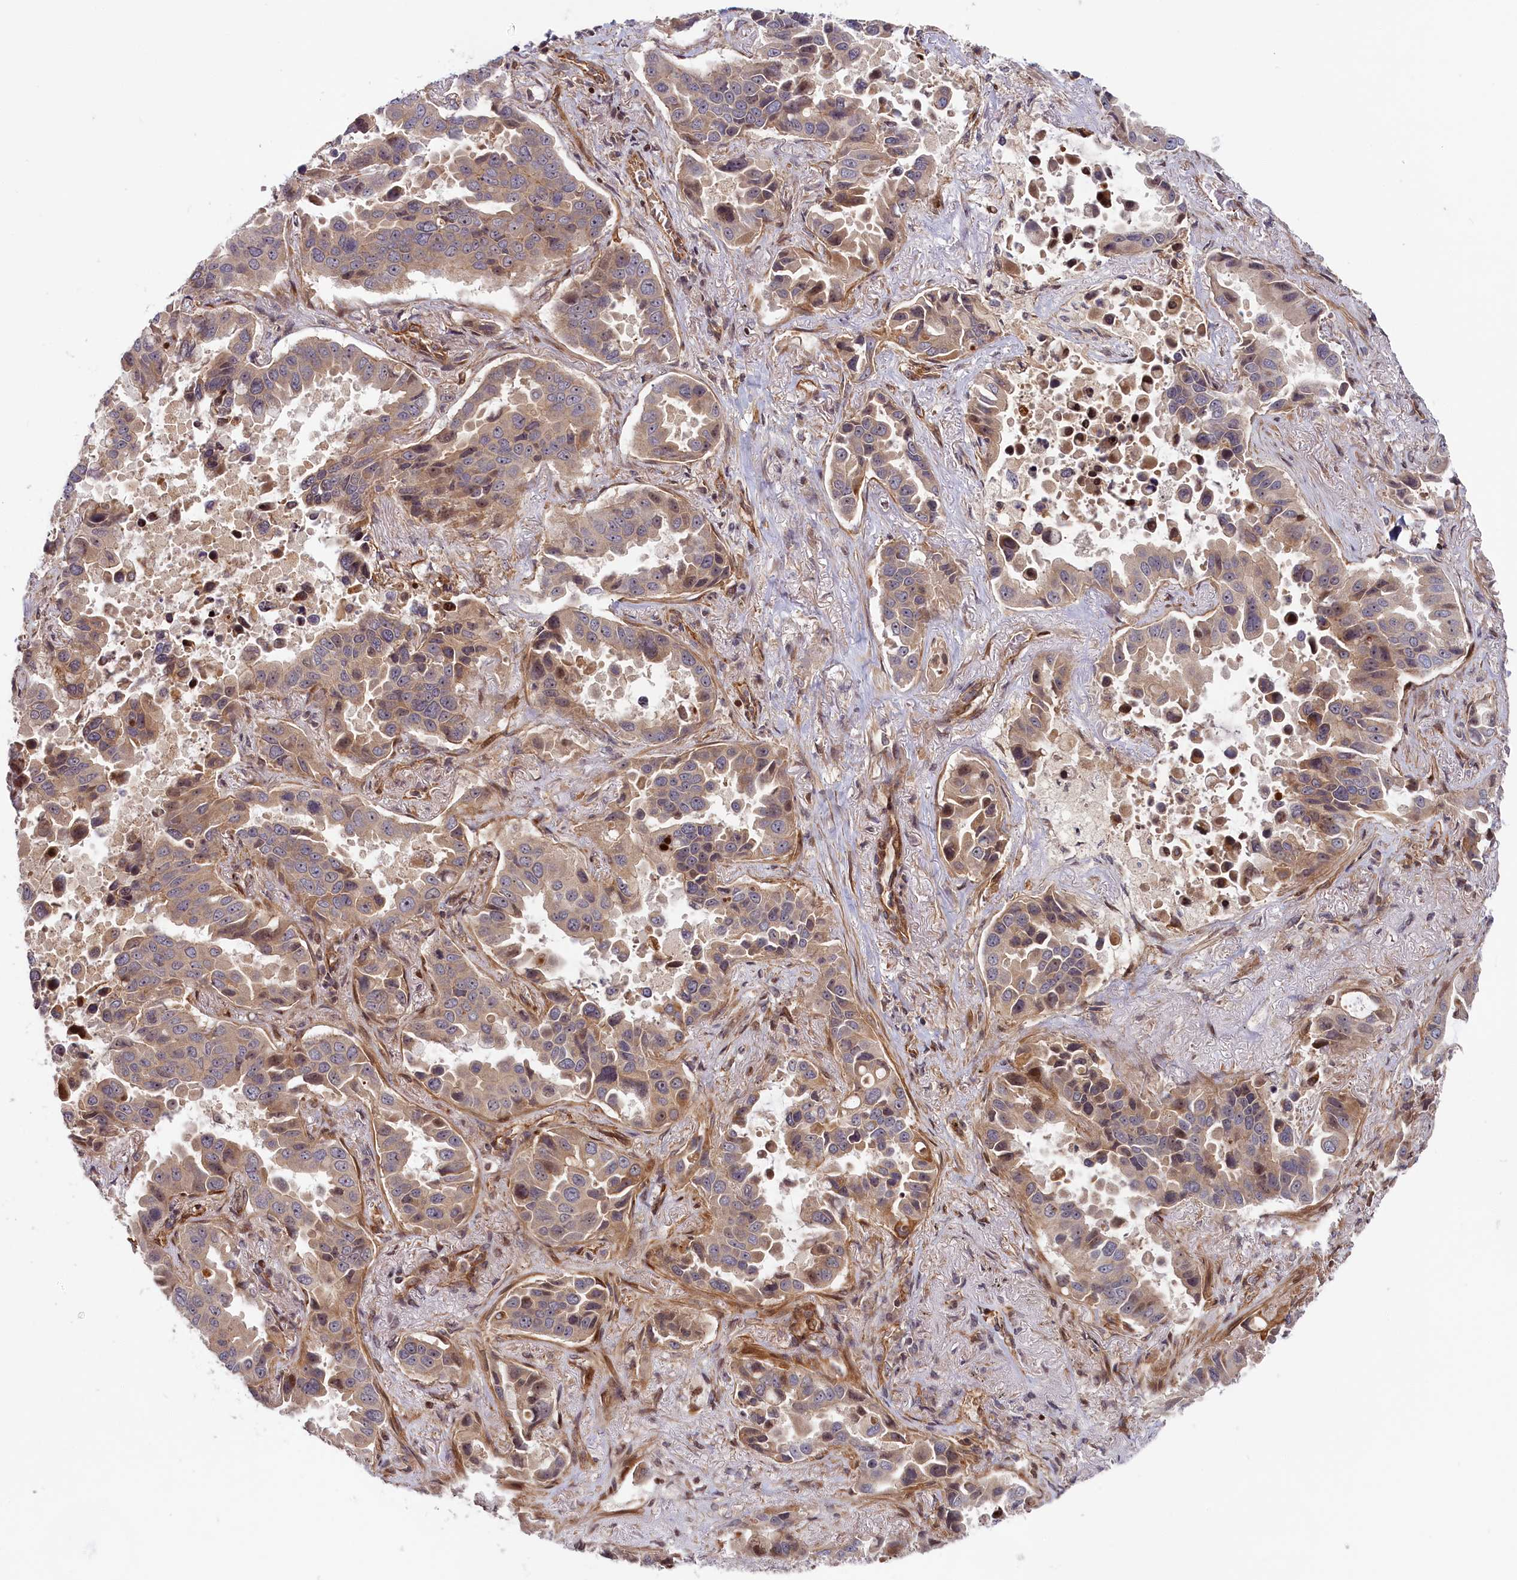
{"staining": {"intensity": "weak", "quantity": "25%-75%", "location": "cytoplasmic/membranous"}, "tissue": "lung cancer", "cell_type": "Tumor cells", "image_type": "cancer", "snomed": [{"axis": "morphology", "description": "Adenocarcinoma, NOS"}, {"axis": "topography", "description": "Lung"}], "caption": "Immunohistochemistry (IHC) image of lung cancer (adenocarcinoma) stained for a protein (brown), which reveals low levels of weak cytoplasmic/membranous positivity in about 25%-75% of tumor cells.", "gene": "CEP44", "patient": {"sex": "male", "age": 64}}